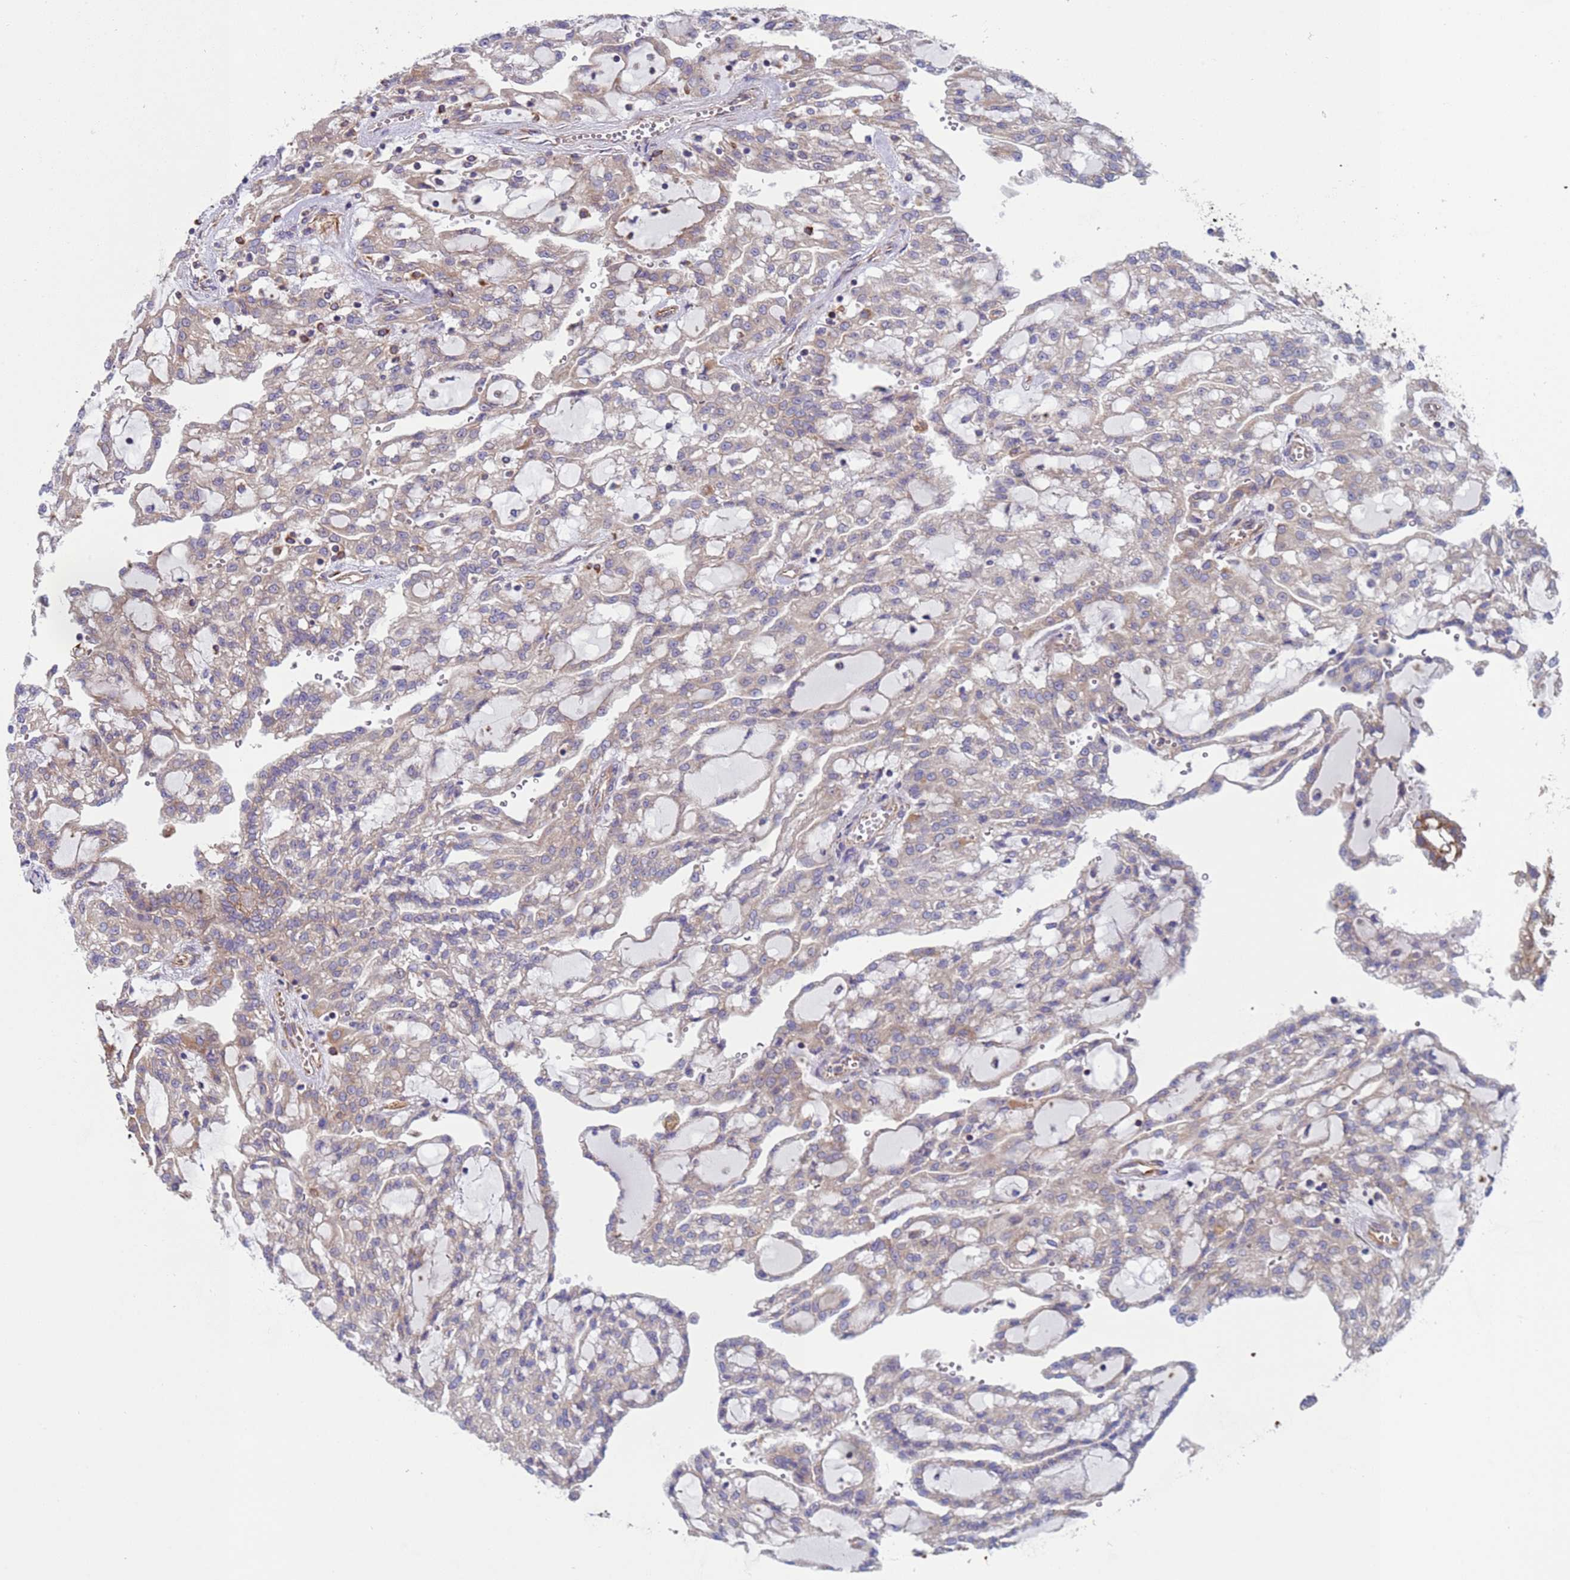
{"staining": {"intensity": "weak", "quantity": "<25%", "location": "cytoplasmic/membranous"}, "tissue": "renal cancer", "cell_type": "Tumor cells", "image_type": "cancer", "snomed": [{"axis": "morphology", "description": "Adenocarcinoma, NOS"}, {"axis": "topography", "description": "Kidney"}], "caption": "IHC image of renal cancer stained for a protein (brown), which displays no positivity in tumor cells.", "gene": "NUDT12", "patient": {"sex": "male", "age": 63}}